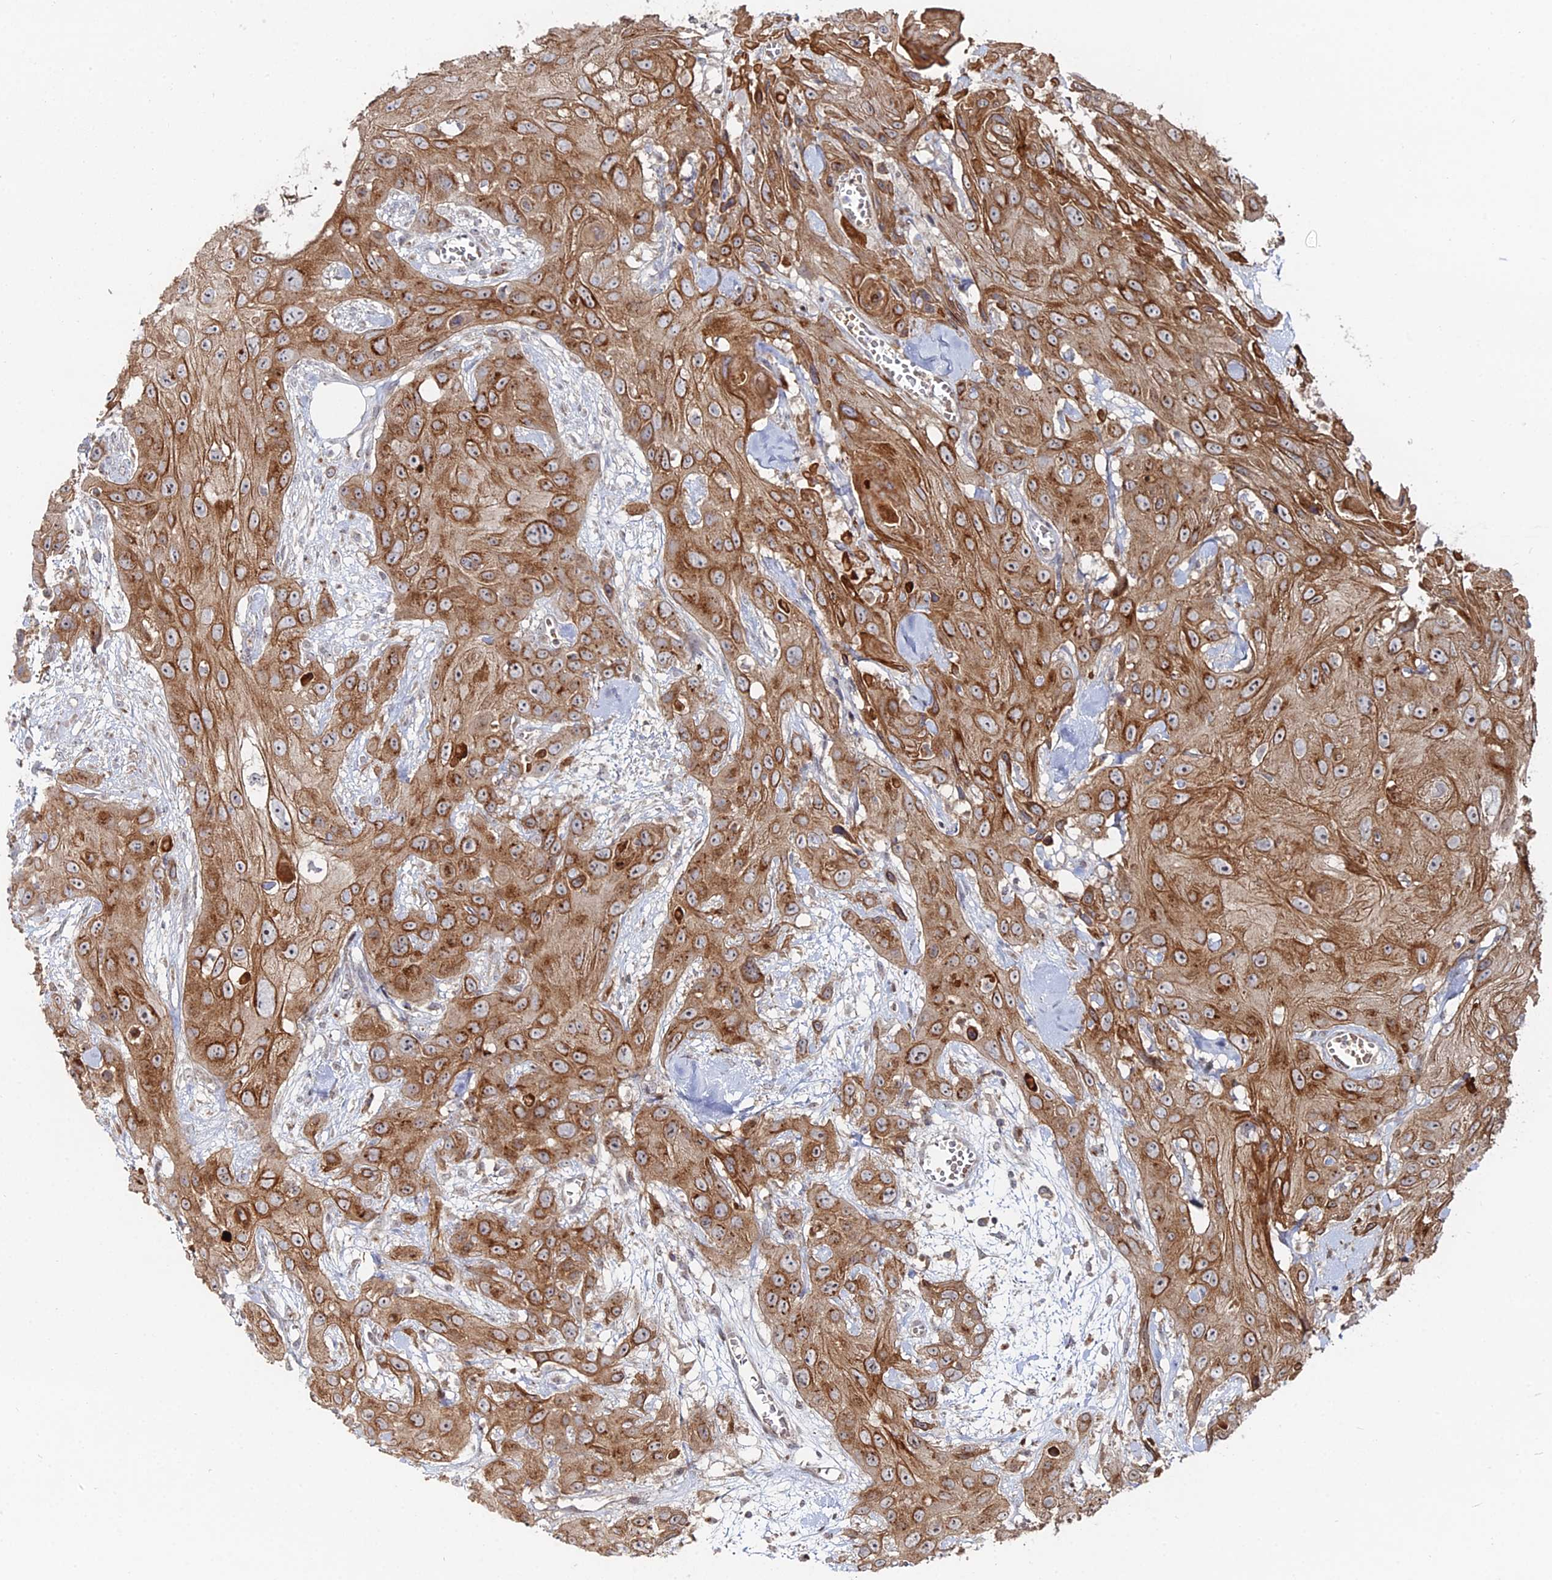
{"staining": {"intensity": "moderate", "quantity": ">75%", "location": "cytoplasmic/membranous"}, "tissue": "head and neck cancer", "cell_type": "Tumor cells", "image_type": "cancer", "snomed": [{"axis": "morphology", "description": "Squamous cell carcinoma, NOS"}, {"axis": "topography", "description": "Head-Neck"}], "caption": "Head and neck squamous cell carcinoma stained with a protein marker exhibits moderate staining in tumor cells.", "gene": "SGMS1", "patient": {"sex": "male", "age": 81}}